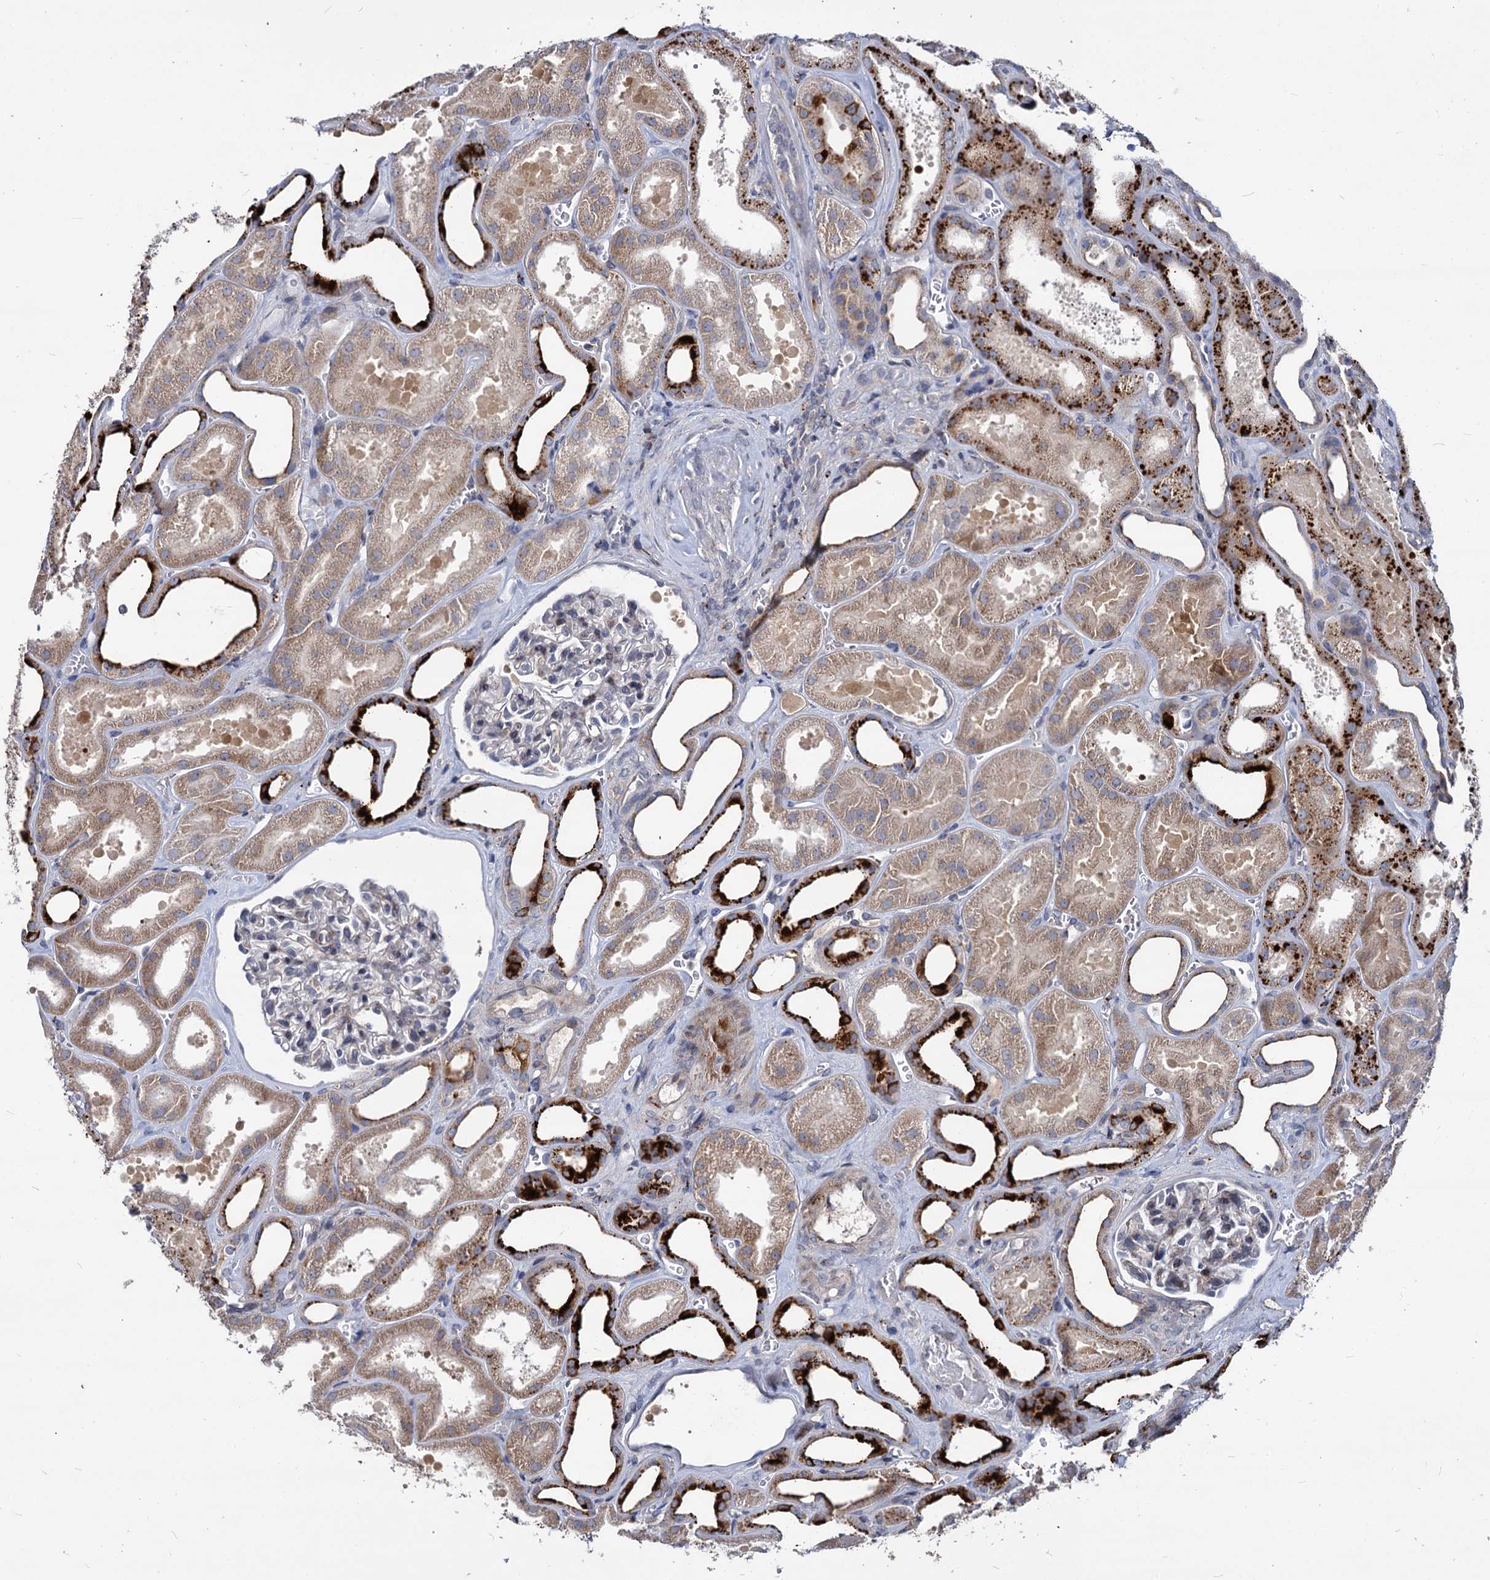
{"staining": {"intensity": "negative", "quantity": "none", "location": "none"}, "tissue": "kidney", "cell_type": "Cells in glomeruli", "image_type": "normal", "snomed": [{"axis": "morphology", "description": "Normal tissue, NOS"}, {"axis": "morphology", "description": "Adenocarcinoma, NOS"}, {"axis": "topography", "description": "Kidney"}], "caption": "Immunohistochemistry (IHC) histopathology image of unremarkable kidney stained for a protein (brown), which shows no expression in cells in glomeruli.", "gene": "C11orf86", "patient": {"sex": "female", "age": 68}}